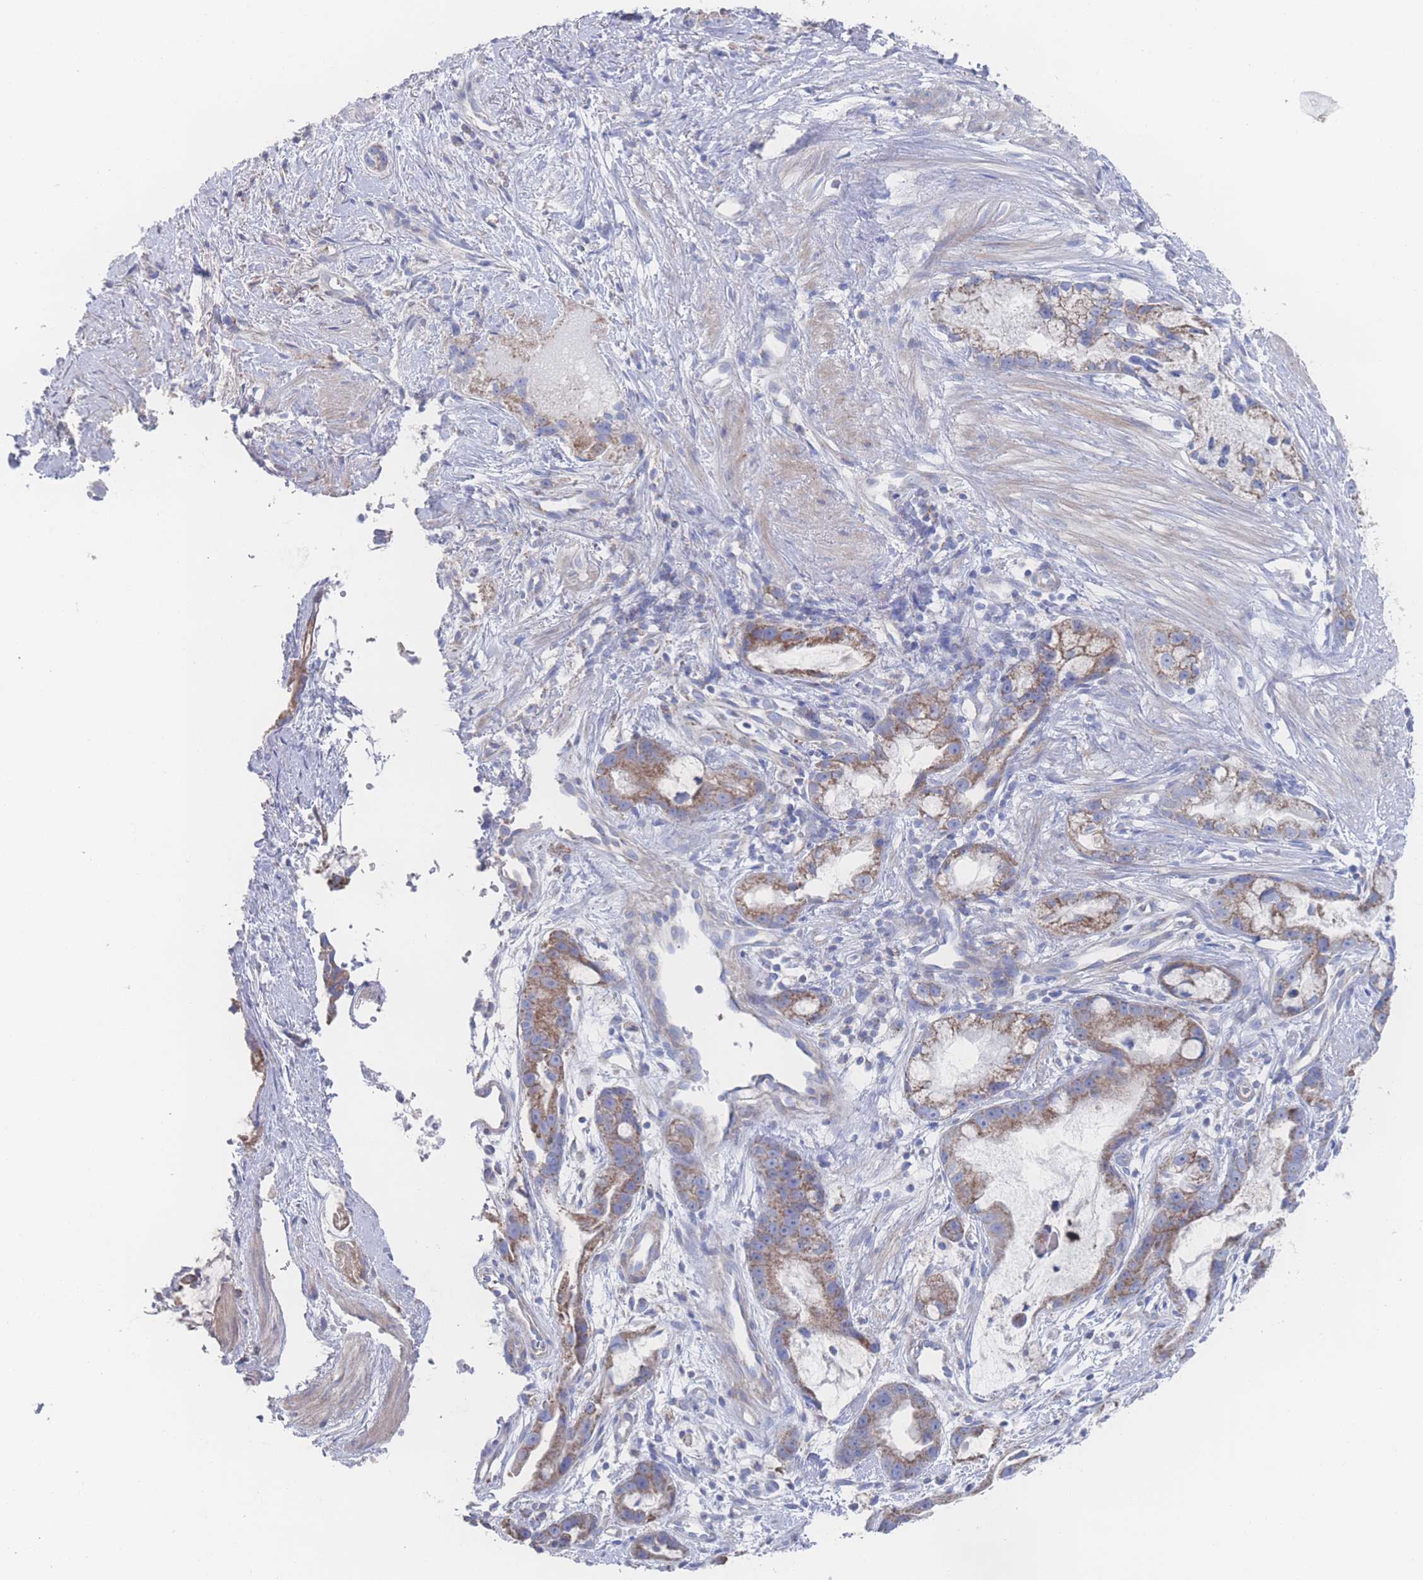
{"staining": {"intensity": "moderate", "quantity": ">75%", "location": "cytoplasmic/membranous"}, "tissue": "stomach cancer", "cell_type": "Tumor cells", "image_type": "cancer", "snomed": [{"axis": "morphology", "description": "Adenocarcinoma, NOS"}, {"axis": "topography", "description": "Stomach"}], "caption": "An image showing moderate cytoplasmic/membranous positivity in about >75% of tumor cells in stomach cancer (adenocarcinoma), as visualized by brown immunohistochemical staining.", "gene": "SNPH", "patient": {"sex": "male", "age": 55}}